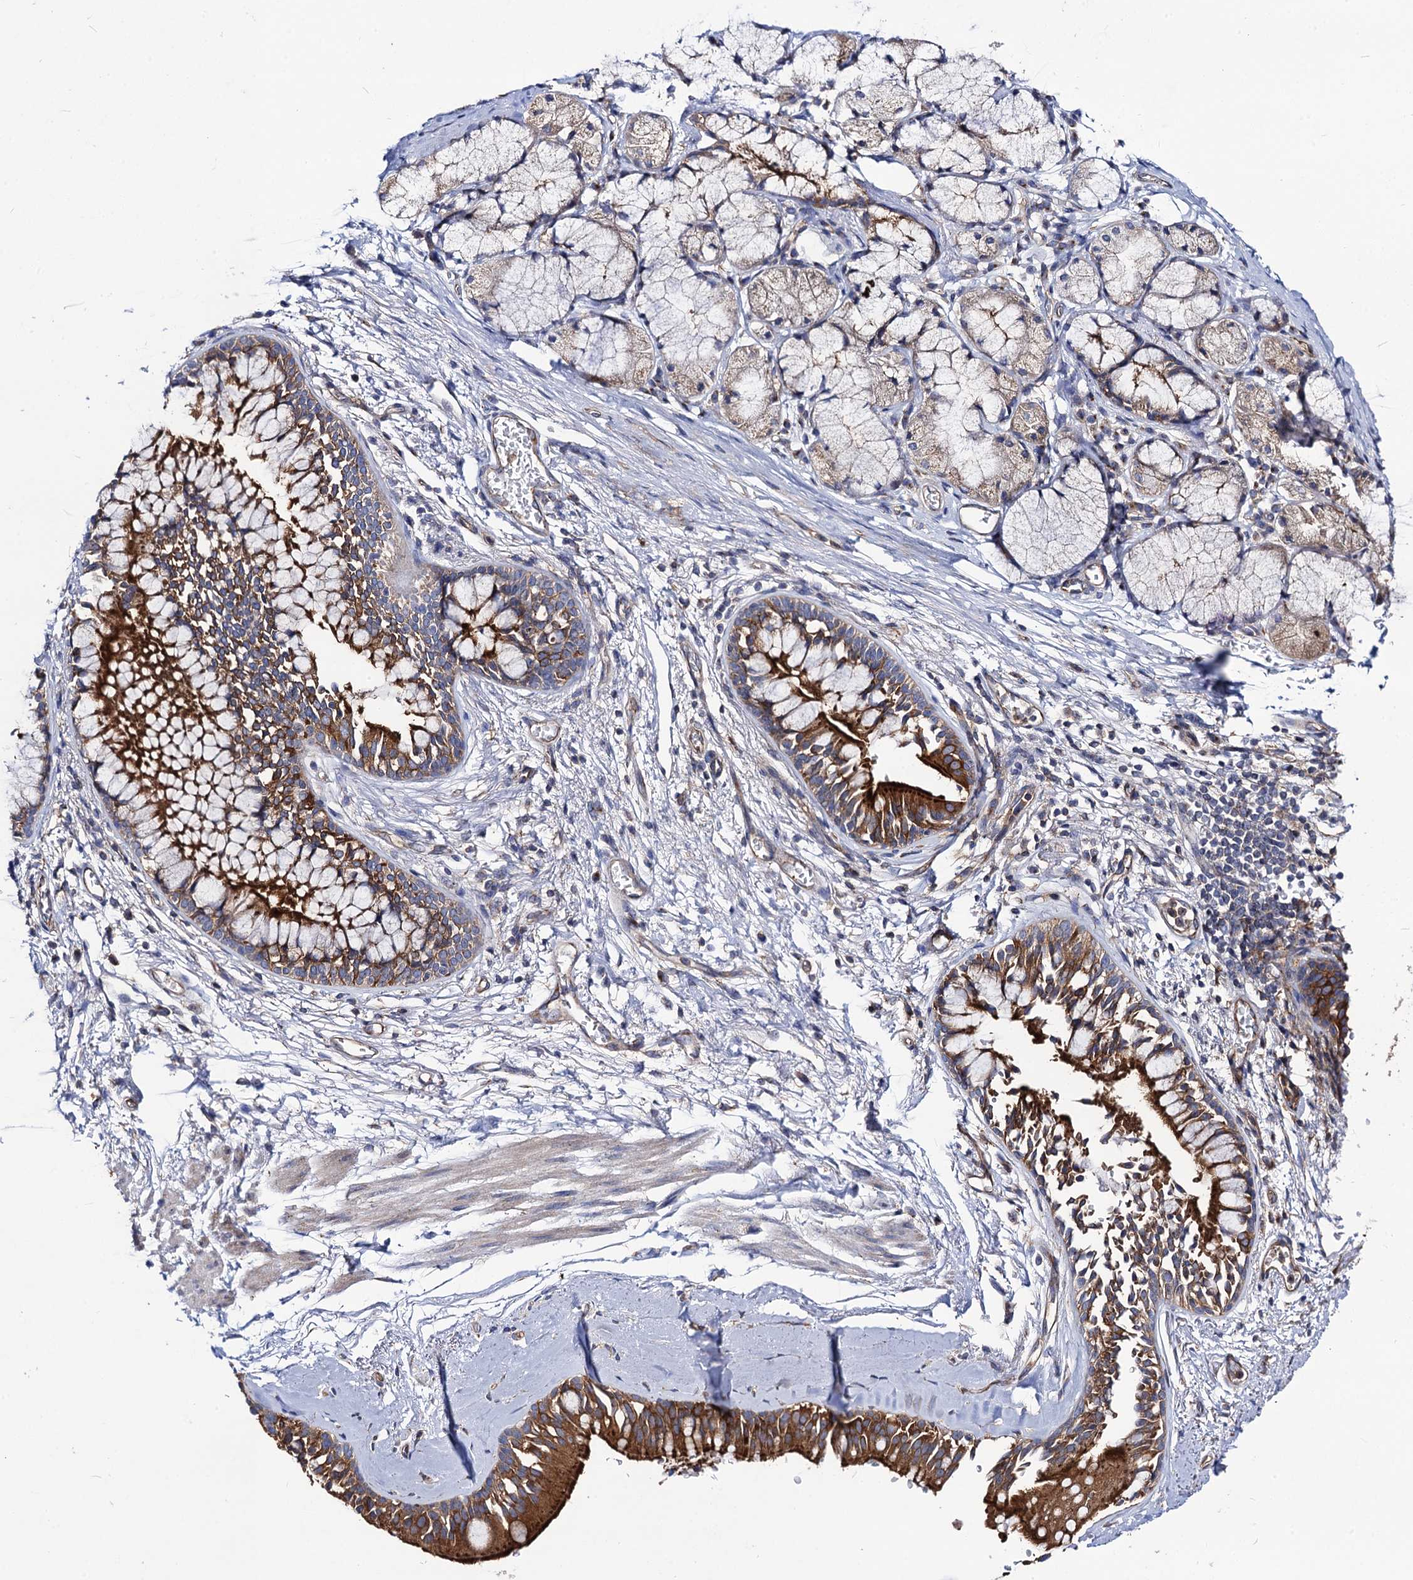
{"staining": {"intensity": "strong", "quantity": ">75%", "location": "cytoplasmic/membranous"}, "tissue": "bronchus", "cell_type": "Respiratory epithelial cells", "image_type": "normal", "snomed": [{"axis": "morphology", "description": "Normal tissue, NOS"}, {"axis": "morphology", "description": "Inflammation, NOS"}, {"axis": "topography", "description": "Cartilage tissue"}, {"axis": "topography", "description": "Bronchus"}, {"axis": "topography", "description": "Lung"}], "caption": "Normal bronchus shows strong cytoplasmic/membranous staining in approximately >75% of respiratory epithelial cells (Brightfield microscopy of DAB IHC at high magnification)..", "gene": "DYDC1", "patient": {"sex": "female", "age": 64}}